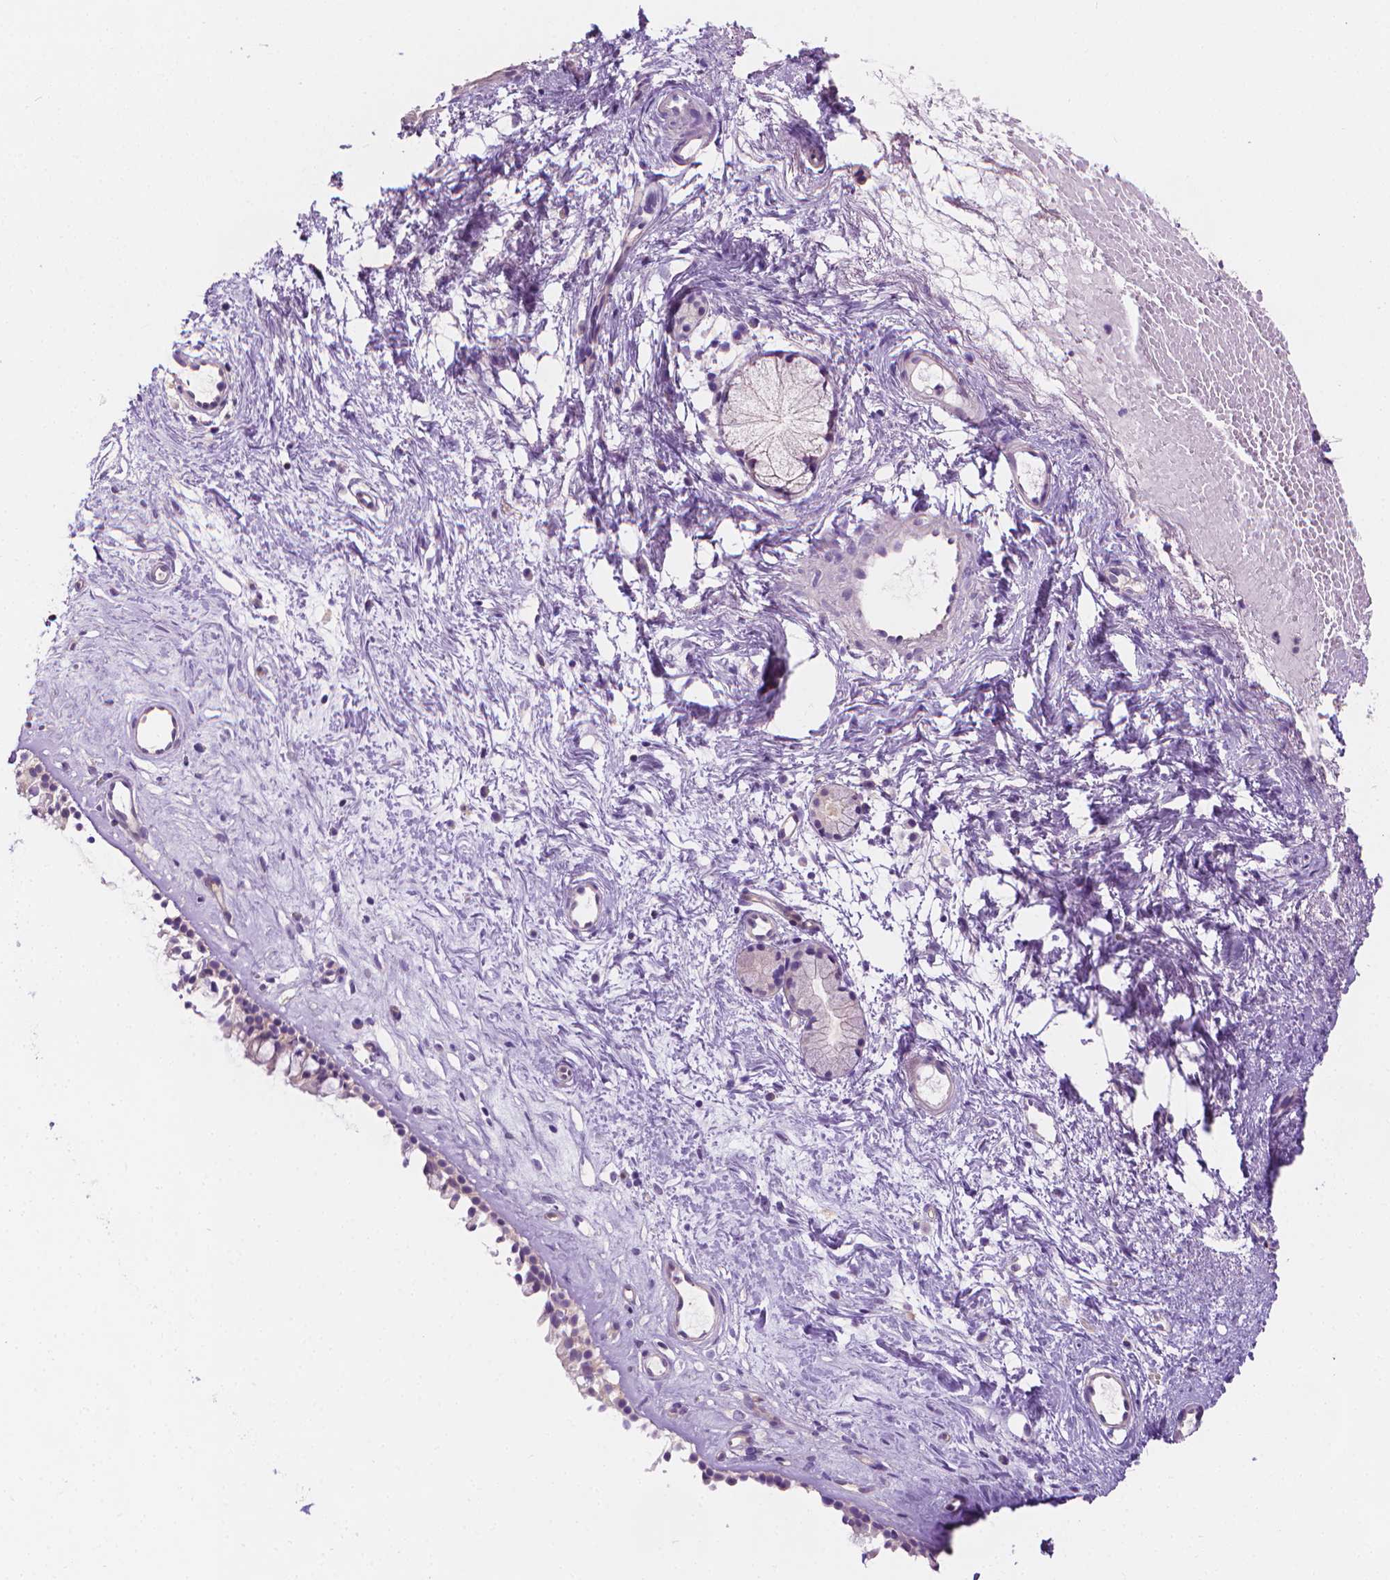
{"staining": {"intensity": "negative", "quantity": "none", "location": "none"}, "tissue": "nasopharynx", "cell_type": "Respiratory epithelial cells", "image_type": "normal", "snomed": [{"axis": "morphology", "description": "Normal tissue, NOS"}, {"axis": "topography", "description": "Nasopharynx"}], "caption": "IHC histopathology image of unremarkable nasopharynx: human nasopharynx stained with DAB (3,3'-diaminobenzidine) exhibits no significant protein staining in respiratory epithelial cells. (Brightfield microscopy of DAB (3,3'-diaminobenzidine) immunohistochemistry at high magnification).", "gene": "FASN", "patient": {"sex": "female", "age": 52}}